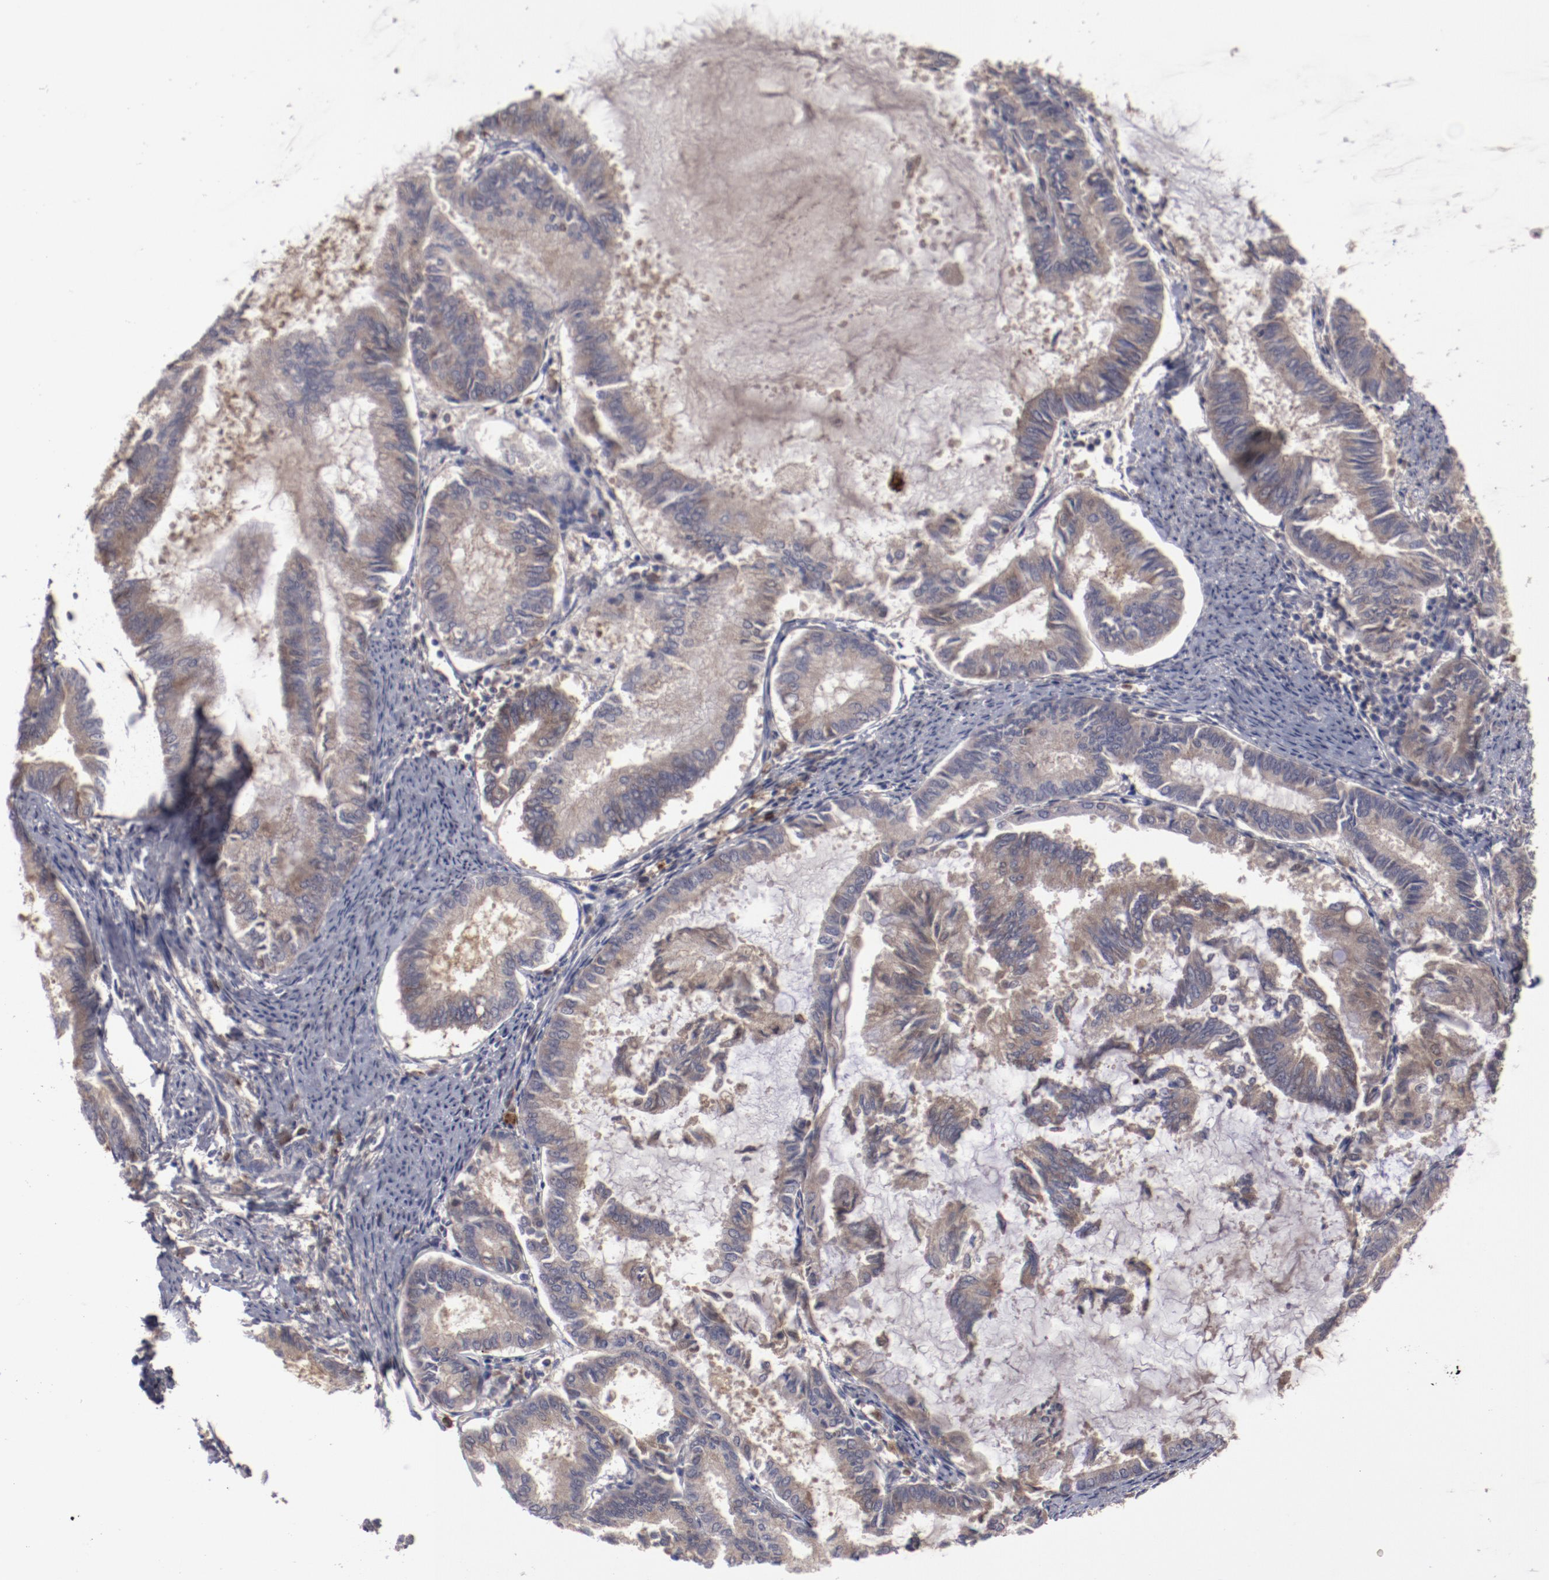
{"staining": {"intensity": "moderate", "quantity": "25%-75%", "location": "cytoplasmic/membranous"}, "tissue": "endometrial cancer", "cell_type": "Tumor cells", "image_type": "cancer", "snomed": [{"axis": "morphology", "description": "Adenocarcinoma, NOS"}, {"axis": "topography", "description": "Endometrium"}], "caption": "This is an image of immunohistochemistry staining of endometrial cancer, which shows moderate expression in the cytoplasmic/membranous of tumor cells.", "gene": "CP", "patient": {"sex": "female", "age": 86}}